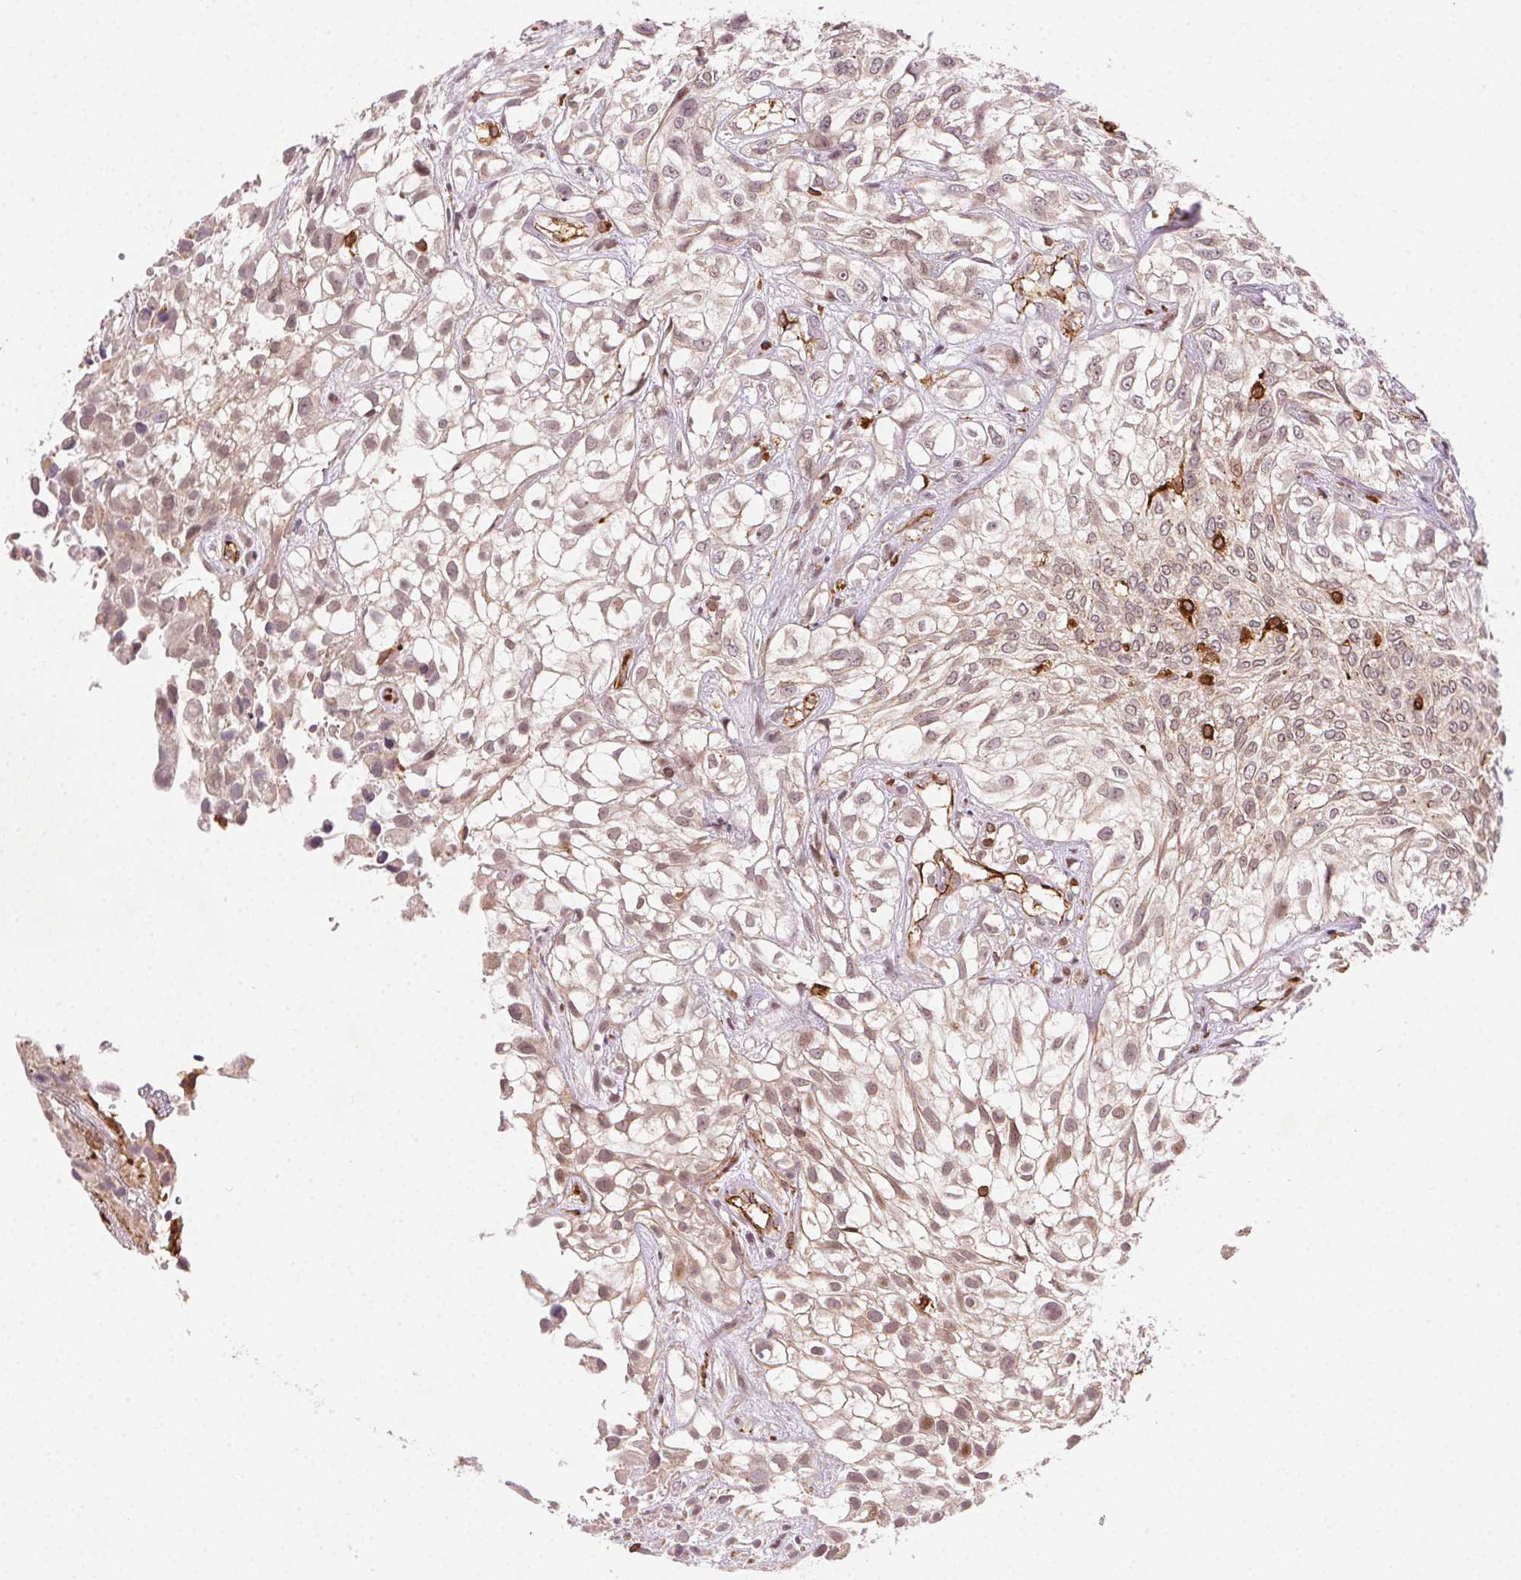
{"staining": {"intensity": "weak", "quantity": "25%-75%", "location": "cytoplasmic/membranous"}, "tissue": "urothelial cancer", "cell_type": "Tumor cells", "image_type": "cancer", "snomed": [{"axis": "morphology", "description": "Urothelial carcinoma, High grade"}, {"axis": "topography", "description": "Urinary bladder"}], "caption": "Immunohistochemistry of human urothelial carcinoma (high-grade) shows low levels of weak cytoplasmic/membranous staining in about 25%-75% of tumor cells. The staining was performed using DAB, with brown indicating positive protein expression. Nuclei are stained blue with hematoxylin.", "gene": "RNASET2", "patient": {"sex": "male", "age": 56}}